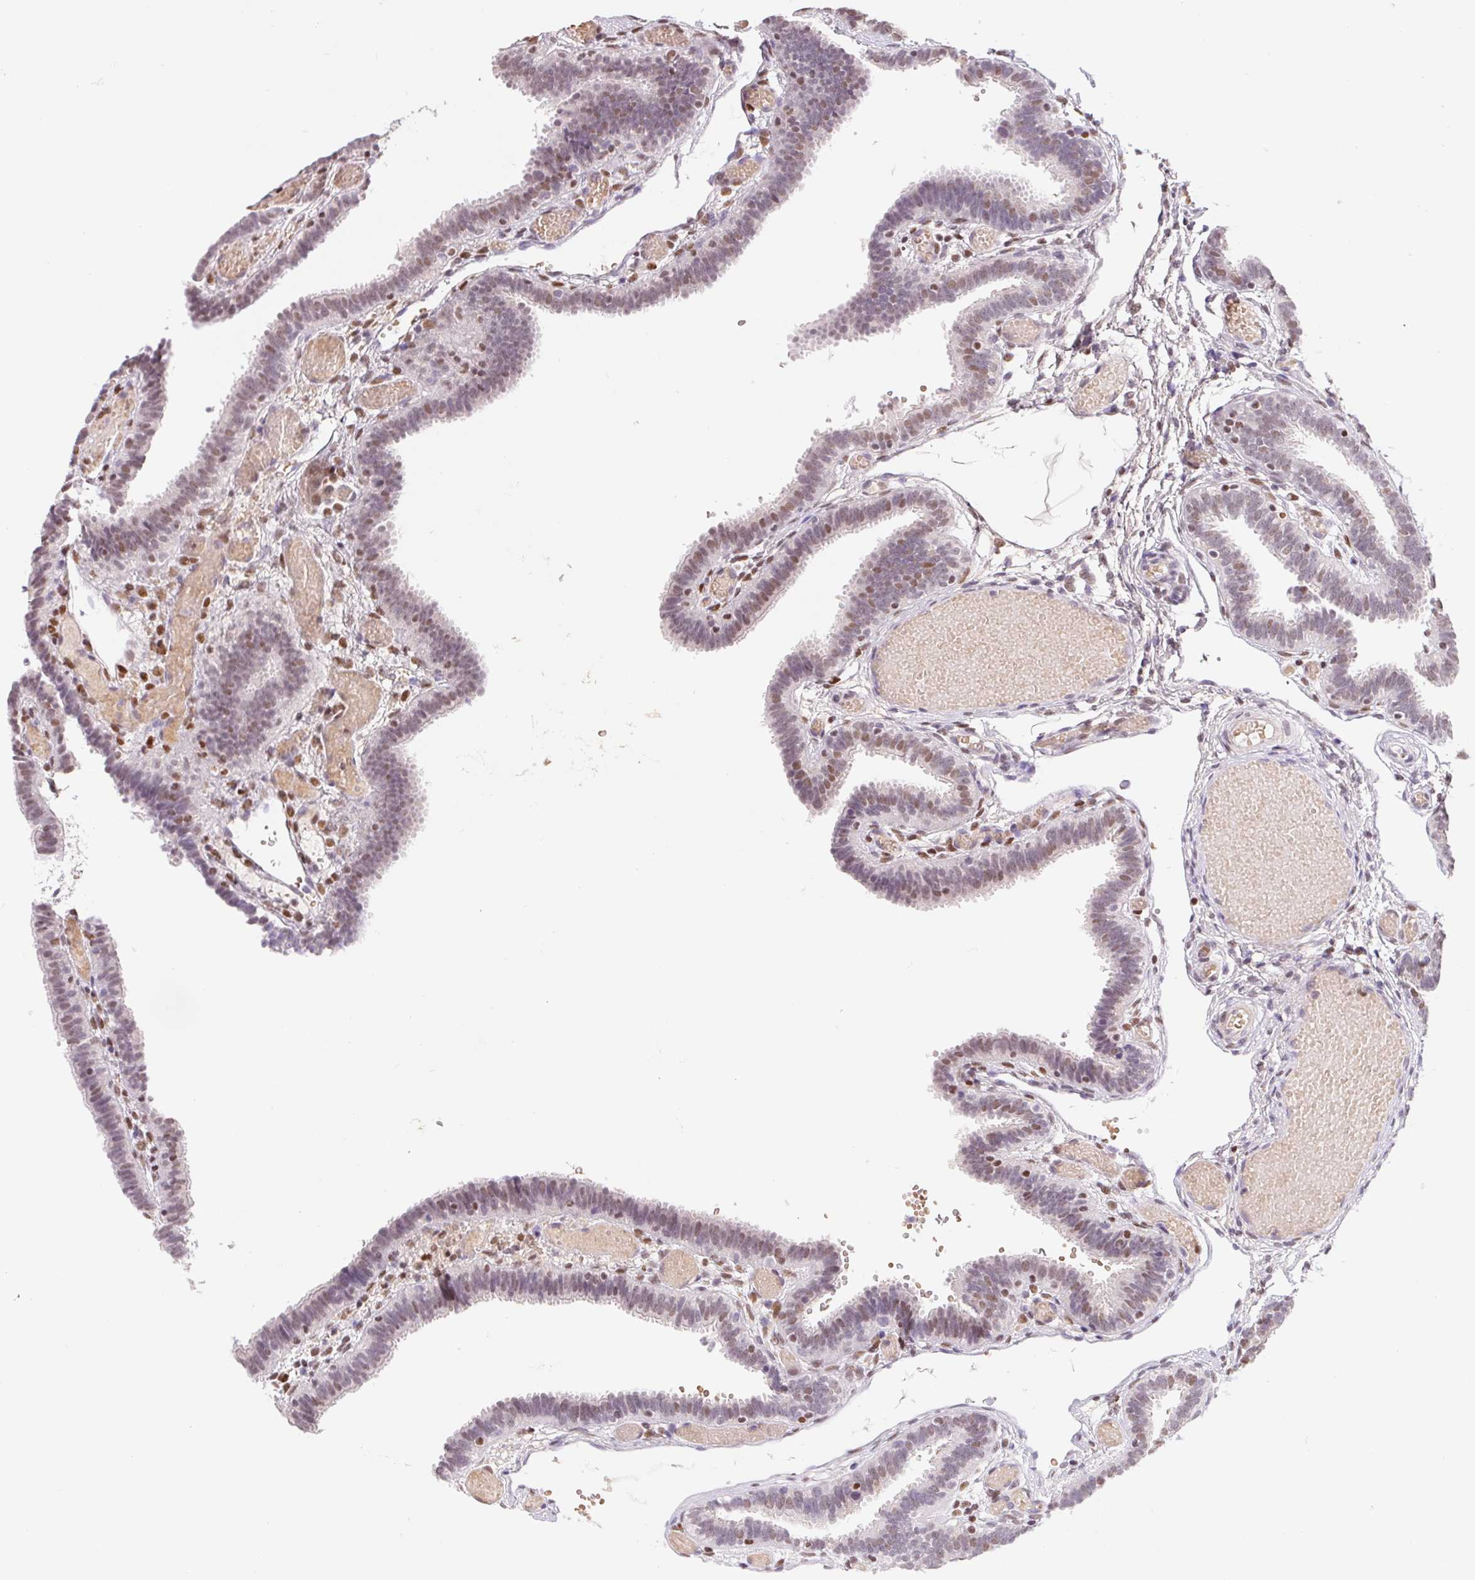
{"staining": {"intensity": "weak", "quantity": ">75%", "location": "nuclear"}, "tissue": "fallopian tube", "cell_type": "Glandular cells", "image_type": "normal", "snomed": [{"axis": "morphology", "description": "Normal tissue, NOS"}, {"axis": "topography", "description": "Fallopian tube"}], "caption": "Protein analysis of benign fallopian tube shows weak nuclear positivity in about >75% of glandular cells.", "gene": "TRERF1", "patient": {"sex": "female", "age": 37}}